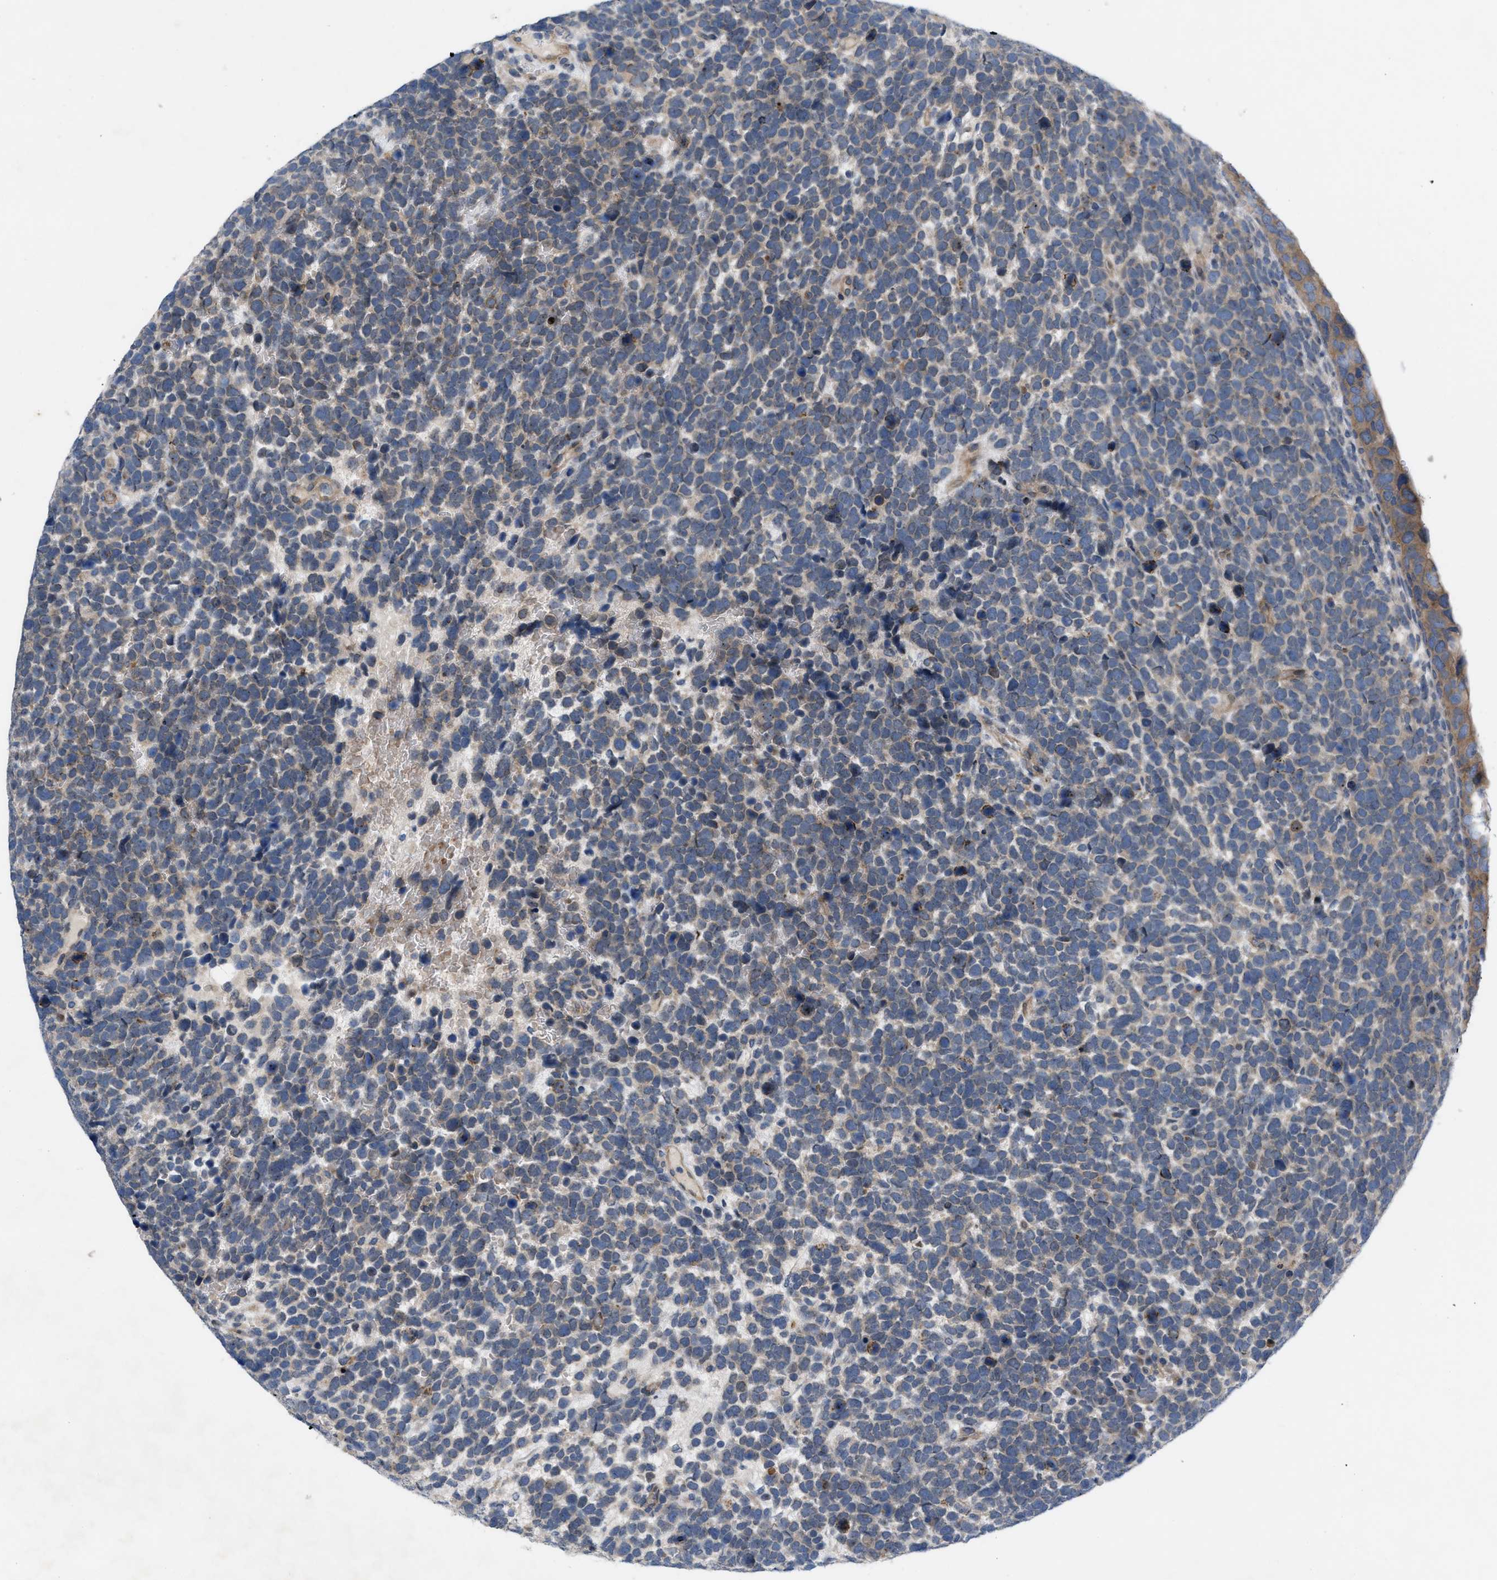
{"staining": {"intensity": "weak", "quantity": "<25%", "location": "cytoplasmic/membranous"}, "tissue": "urothelial cancer", "cell_type": "Tumor cells", "image_type": "cancer", "snomed": [{"axis": "morphology", "description": "Urothelial carcinoma, High grade"}, {"axis": "topography", "description": "Urinary bladder"}], "caption": "A high-resolution photomicrograph shows IHC staining of urothelial cancer, which exhibits no significant expression in tumor cells.", "gene": "NDEL1", "patient": {"sex": "female", "age": 82}}